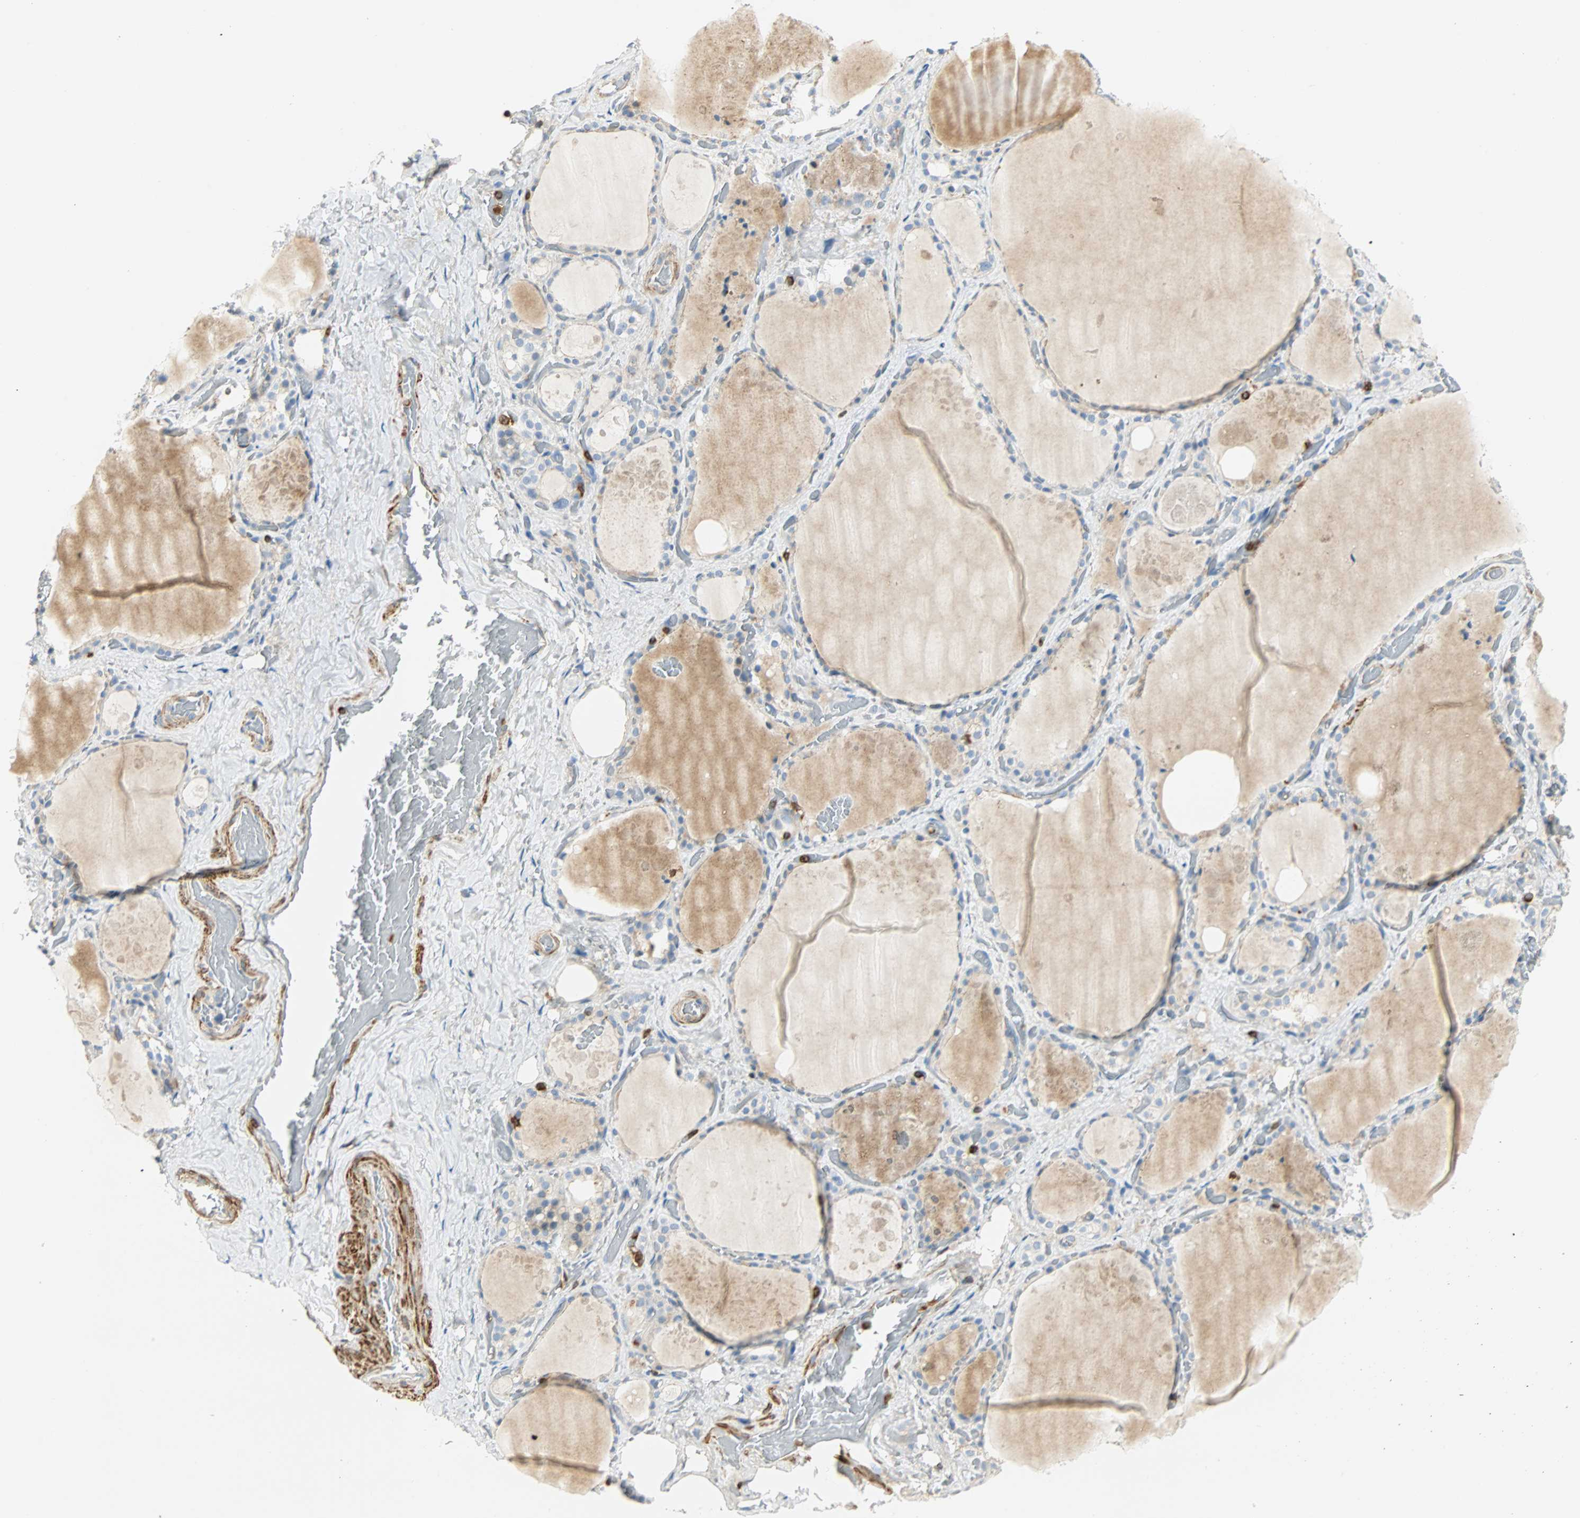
{"staining": {"intensity": "negative", "quantity": "none", "location": "none"}, "tissue": "thyroid gland", "cell_type": "Glandular cells", "image_type": "normal", "snomed": [{"axis": "morphology", "description": "Normal tissue, NOS"}, {"axis": "topography", "description": "Thyroid gland"}], "caption": "Immunohistochemical staining of normal human thyroid gland demonstrates no significant staining in glandular cells.", "gene": "FMNL1", "patient": {"sex": "male", "age": 61}}